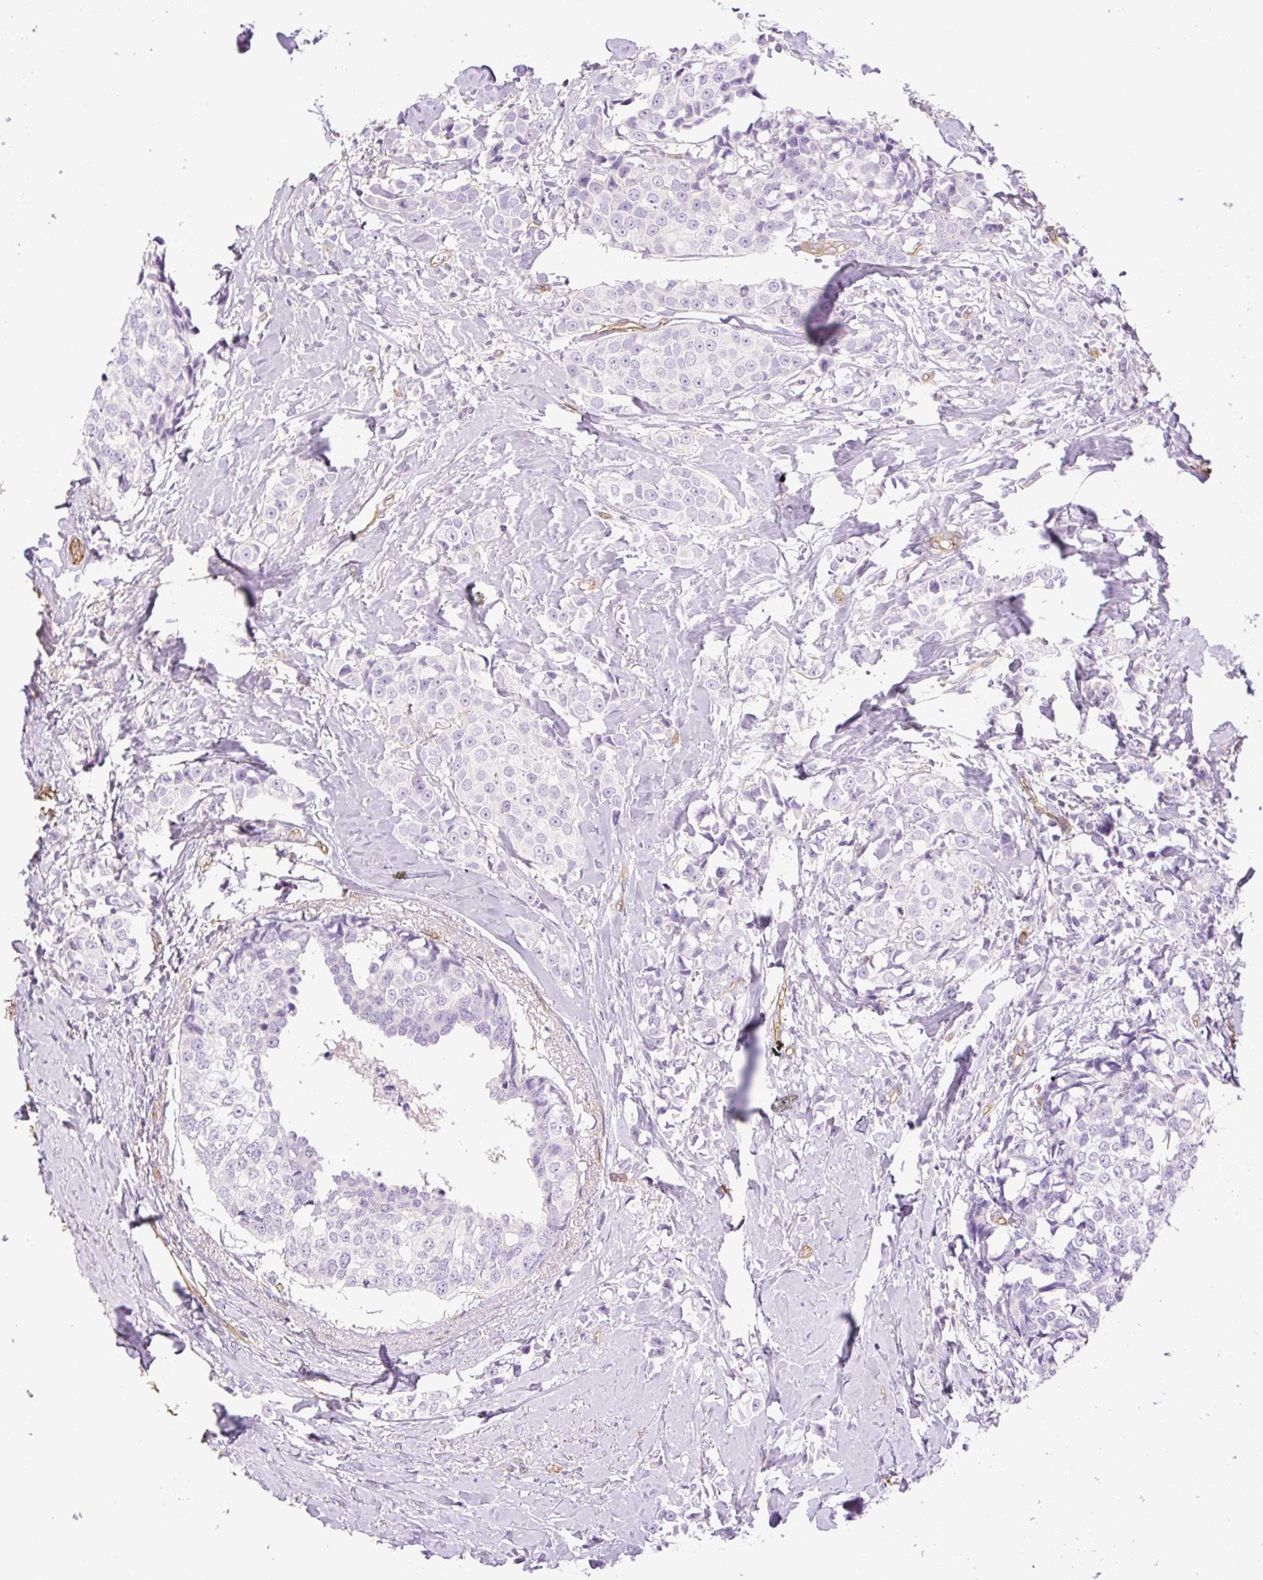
{"staining": {"intensity": "negative", "quantity": "none", "location": "none"}, "tissue": "breast cancer", "cell_type": "Tumor cells", "image_type": "cancer", "snomed": [{"axis": "morphology", "description": "Duct carcinoma"}, {"axis": "topography", "description": "Breast"}], "caption": "Human breast invasive ductal carcinoma stained for a protein using immunohistochemistry exhibits no positivity in tumor cells.", "gene": "EHD3", "patient": {"sex": "female", "age": 80}}